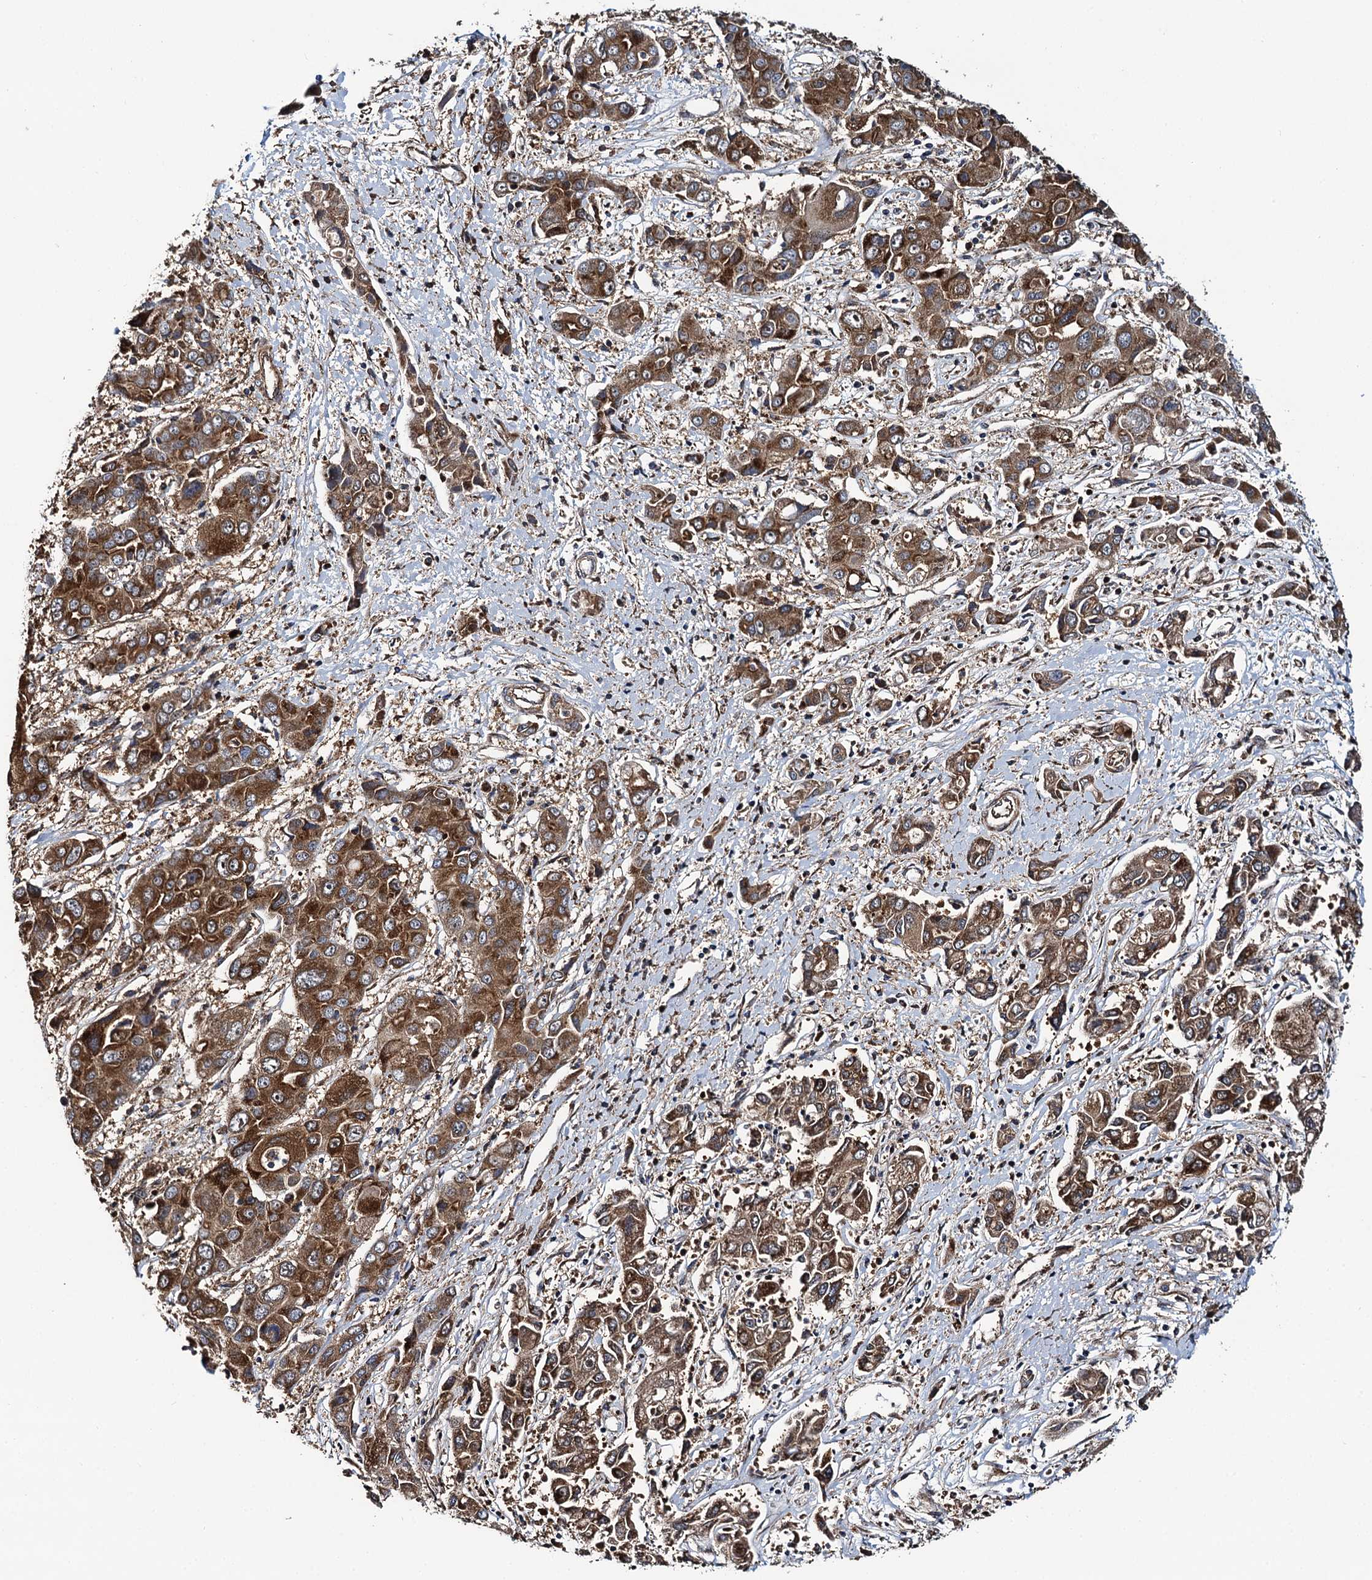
{"staining": {"intensity": "strong", "quantity": ">75%", "location": "cytoplasmic/membranous"}, "tissue": "liver cancer", "cell_type": "Tumor cells", "image_type": "cancer", "snomed": [{"axis": "morphology", "description": "Cholangiocarcinoma"}, {"axis": "topography", "description": "Liver"}], "caption": "Protein staining exhibits strong cytoplasmic/membranous expression in about >75% of tumor cells in liver cancer (cholangiocarcinoma).", "gene": "NEK1", "patient": {"sex": "male", "age": 67}}